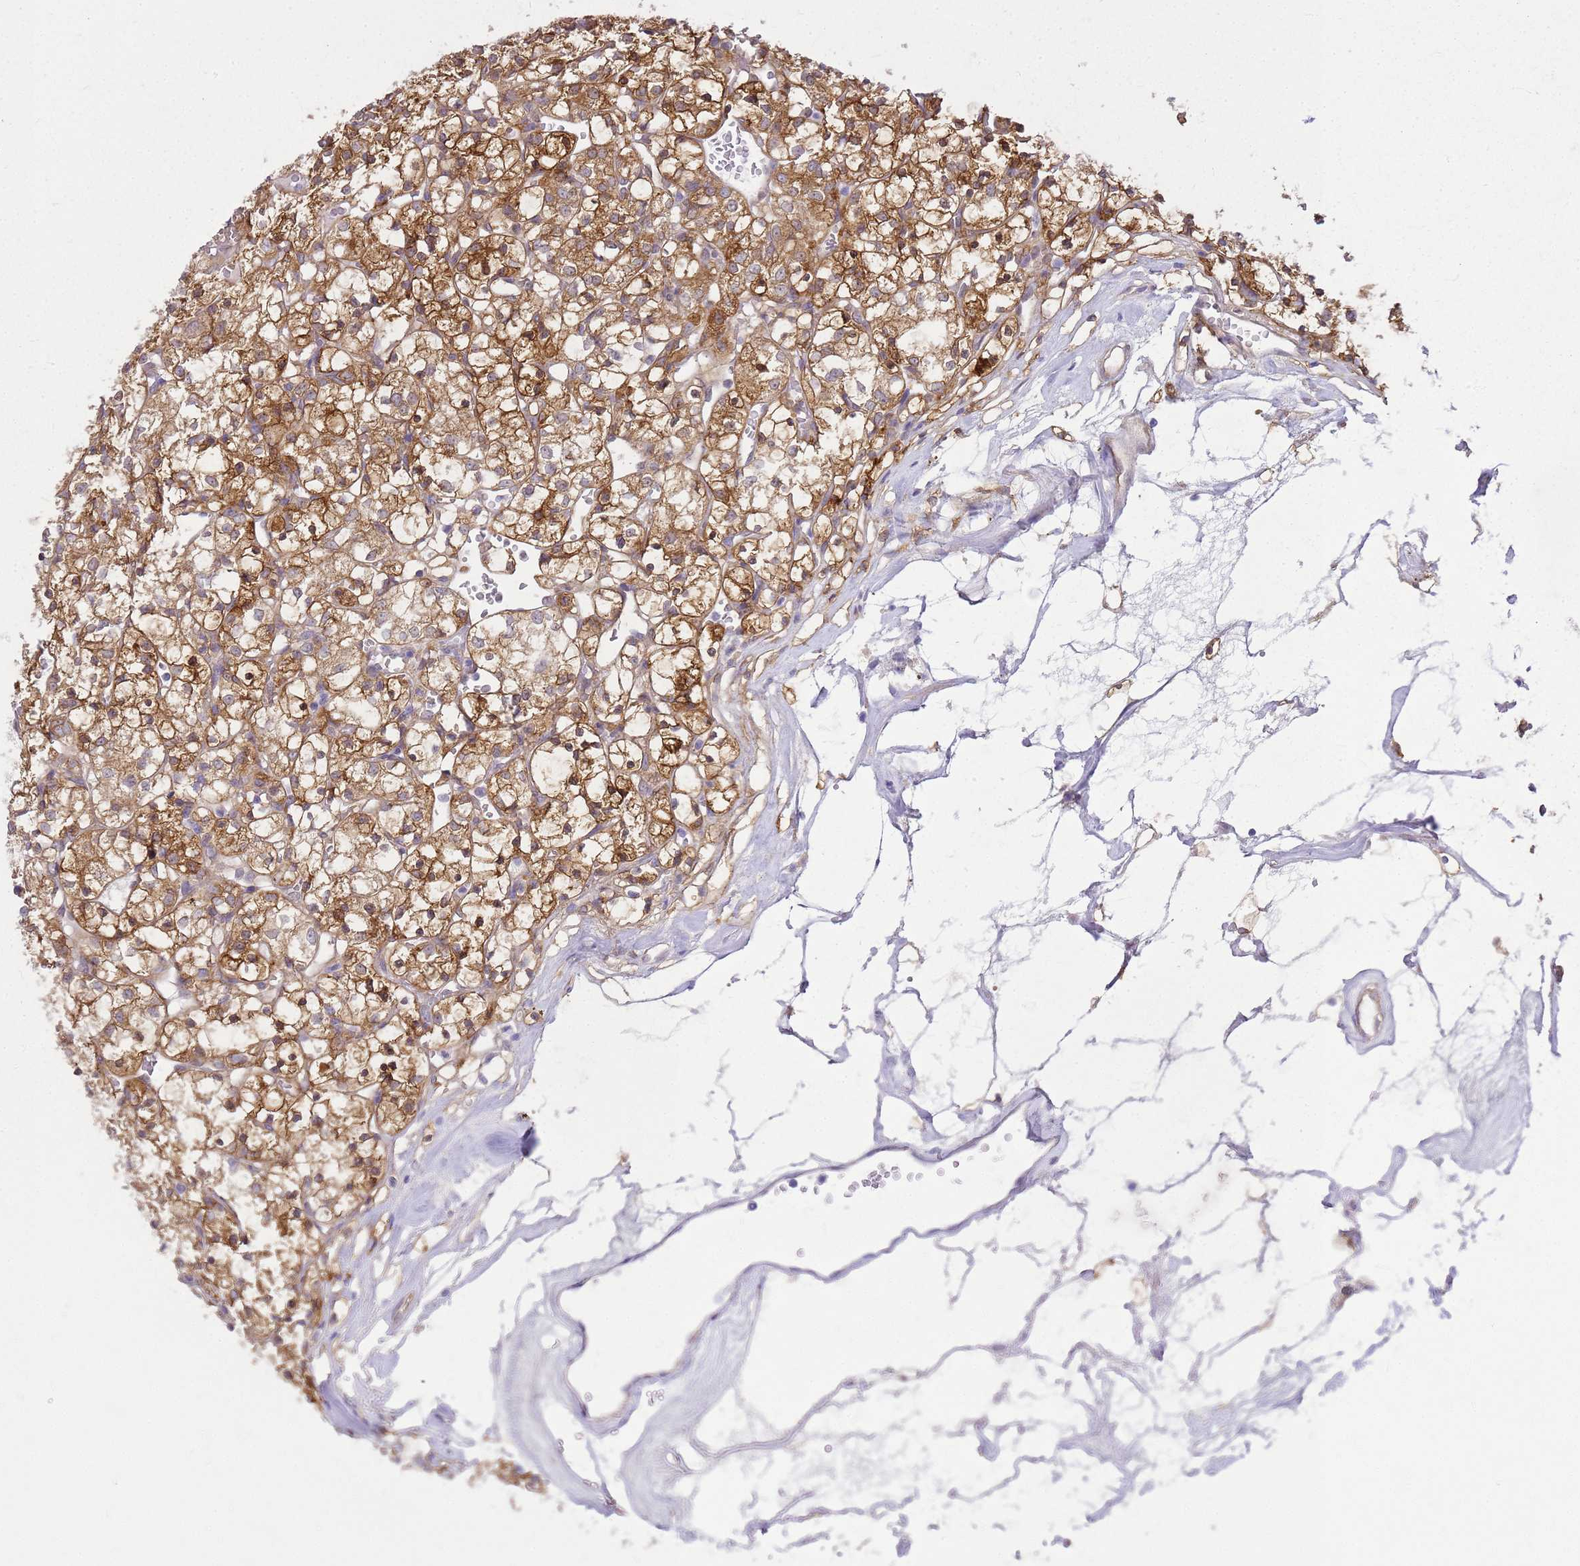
{"staining": {"intensity": "moderate", "quantity": ">75%", "location": "cytoplasmic/membranous"}, "tissue": "renal cancer", "cell_type": "Tumor cells", "image_type": "cancer", "snomed": [{"axis": "morphology", "description": "Adenocarcinoma, NOS"}, {"axis": "topography", "description": "Kidney"}], "caption": "Immunohistochemical staining of renal cancer (adenocarcinoma) shows moderate cytoplasmic/membranous protein positivity in about >75% of tumor cells. (DAB = brown stain, brightfield microscopy at high magnification).", "gene": "HSPB1", "patient": {"sex": "female", "age": 69}}